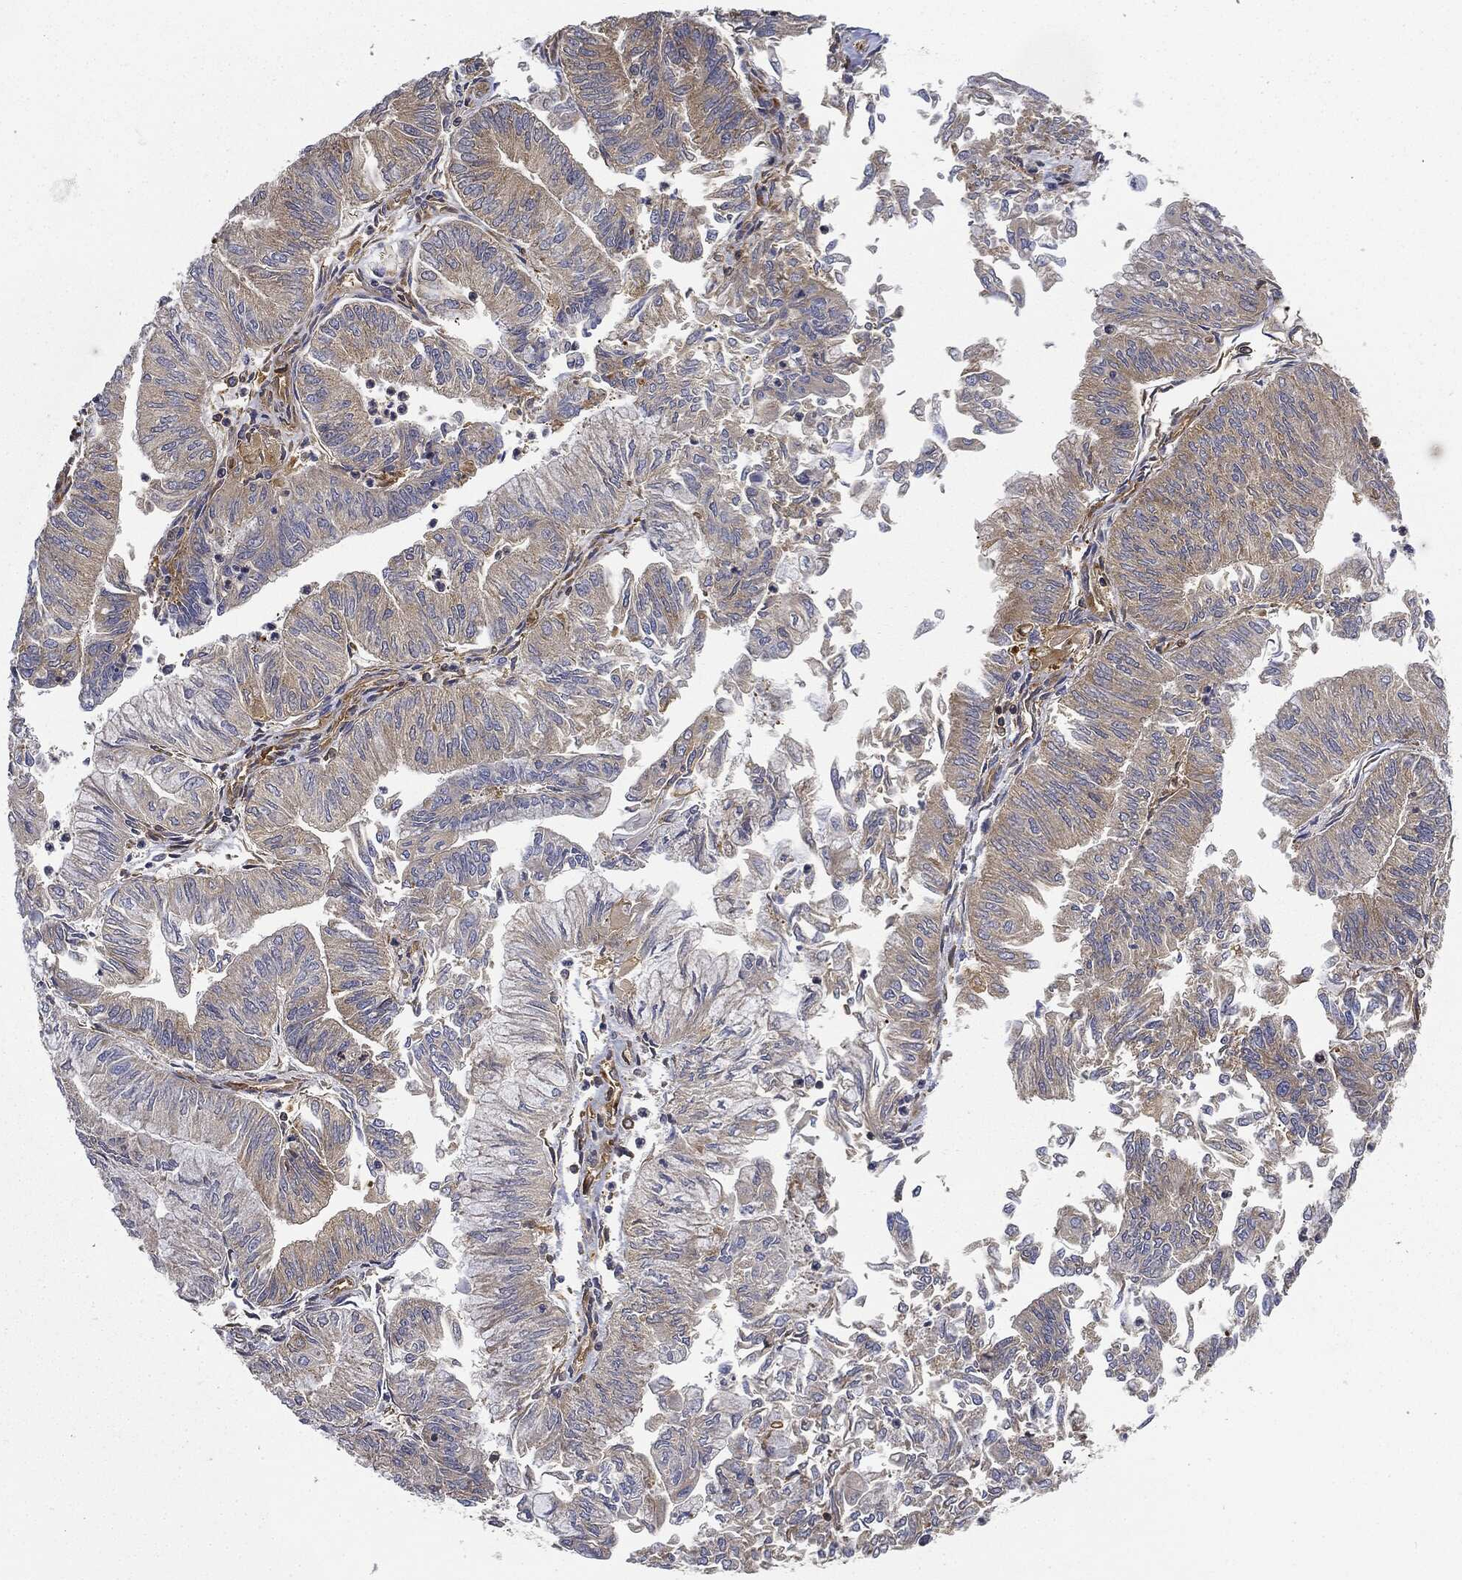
{"staining": {"intensity": "weak", "quantity": "25%-75%", "location": "cytoplasmic/membranous"}, "tissue": "endometrial cancer", "cell_type": "Tumor cells", "image_type": "cancer", "snomed": [{"axis": "morphology", "description": "Adenocarcinoma, NOS"}, {"axis": "topography", "description": "Endometrium"}], "caption": "Immunohistochemical staining of human endometrial cancer reveals low levels of weak cytoplasmic/membranous protein staining in about 25%-75% of tumor cells. (DAB (3,3'-diaminobenzidine) IHC, brown staining for protein, blue staining for nuclei).", "gene": "WDR1", "patient": {"sex": "female", "age": 59}}